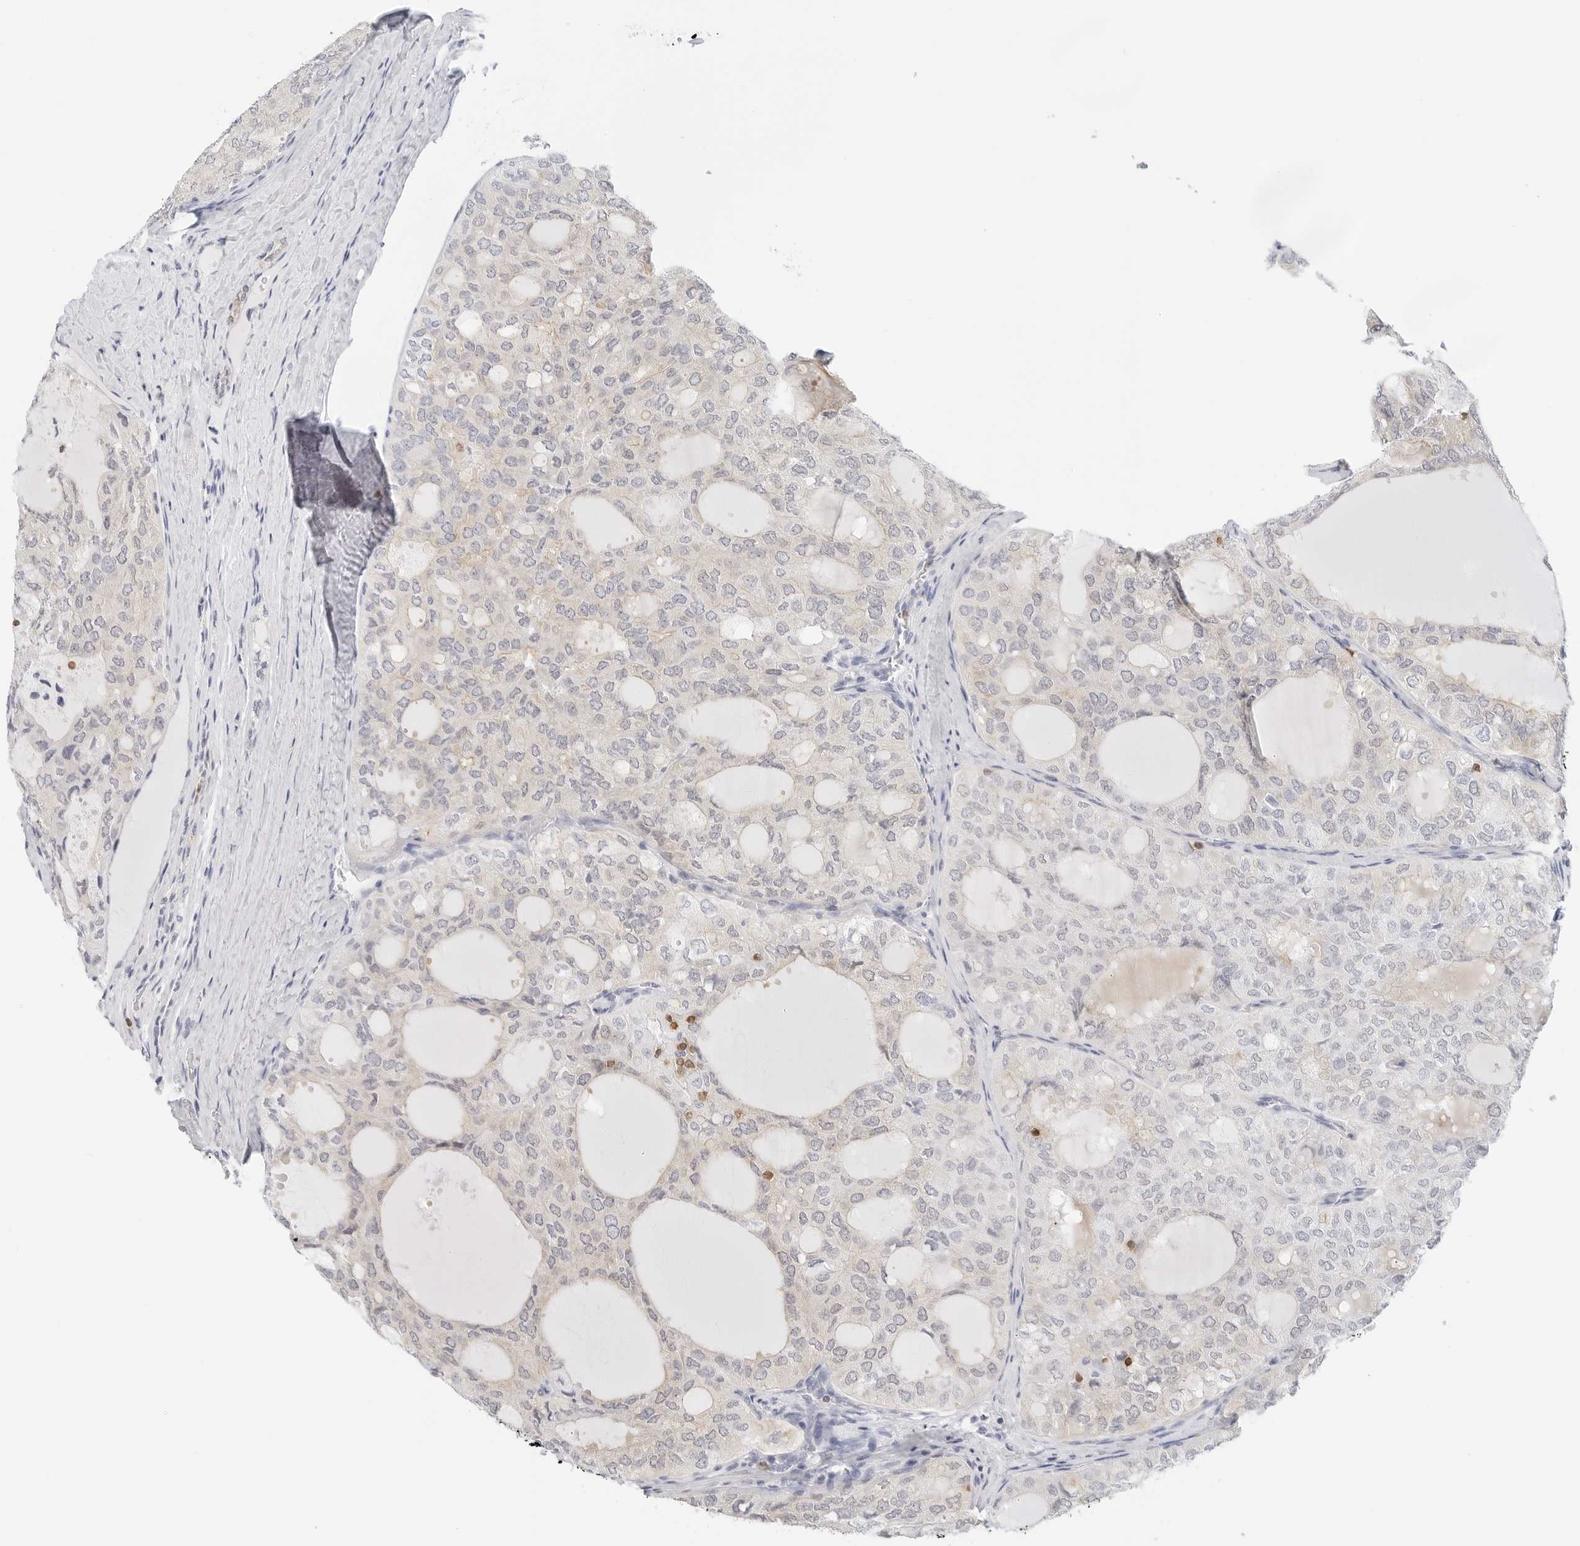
{"staining": {"intensity": "weak", "quantity": "<25%", "location": "cytoplasmic/membranous"}, "tissue": "thyroid cancer", "cell_type": "Tumor cells", "image_type": "cancer", "snomed": [{"axis": "morphology", "description": "Follicular adenoma carcinoma, NOS"}, {"axis": "topography", "description": "Thyroid gland"}], "caption": "Human thyroid cancer stained for a protein using immunohistochemistry (IHC) exhibits no expression in tumor cells.", "gene": "SLC9A3R1", "patient": {"sex": "male", "age": 75}}